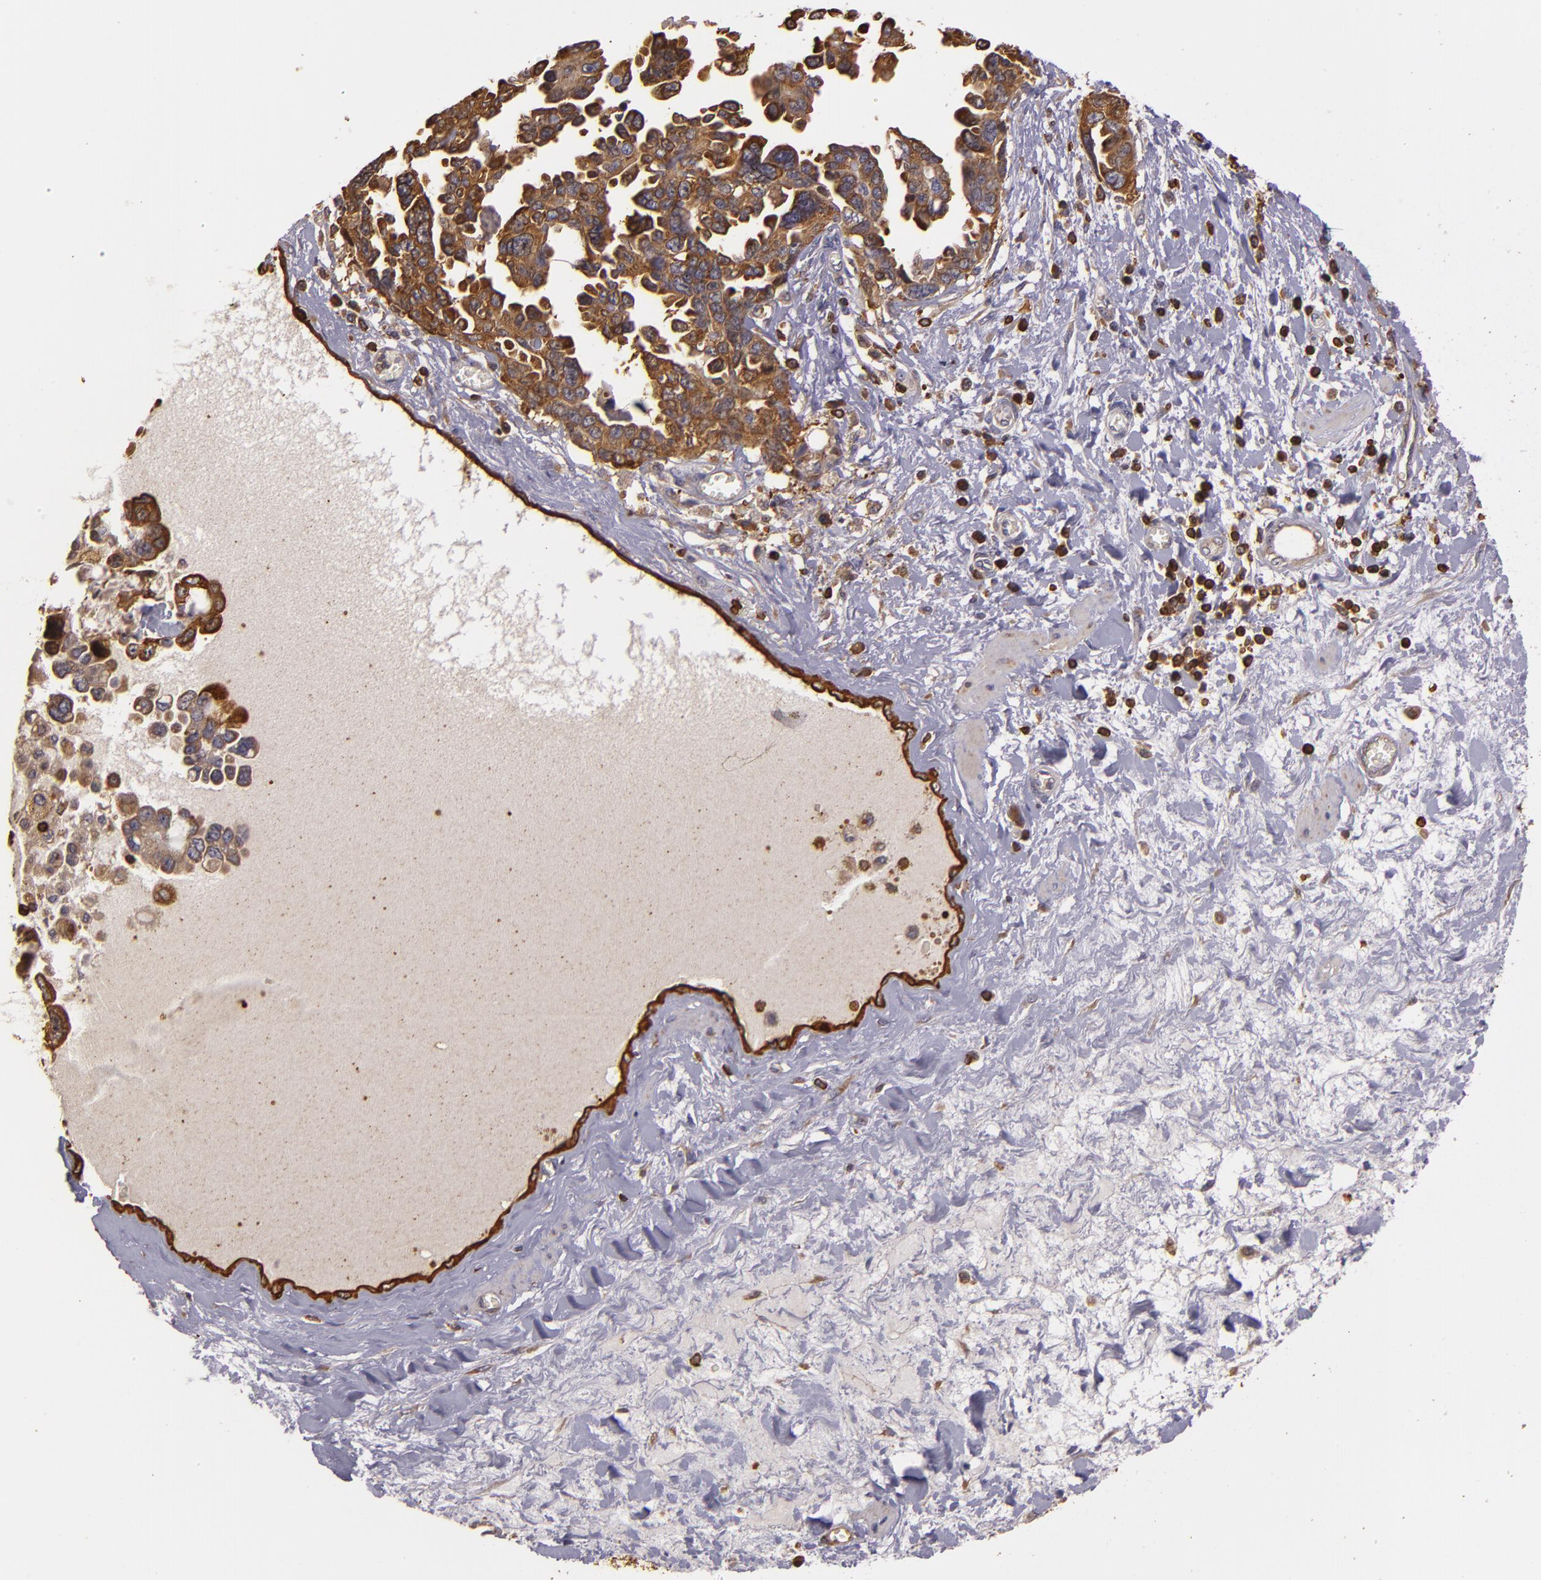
{"staining": {"intensity": "strong", "quantity": ">75%", "location": "cytoplasmic/membranous"}, "tissue": "ovarian cancer", "cell_type": "Tumor cells", "image_type": "cancer", "snomed": [{"axis": "morphology", "description": "Cystadenocarcinoma, serous, NOS"}, {"axis": "topography", "description": "Ovary"}], "caption": "There is high levels of strong cytoplasmic/membranous expression in tumor cells of ovarian serous cystadenocarcinoma, as demonstrated by immunohistochemical staining (brown color).", "gene": "SLC9A3R1", "patient": {"sex": "female", "age": 63}}